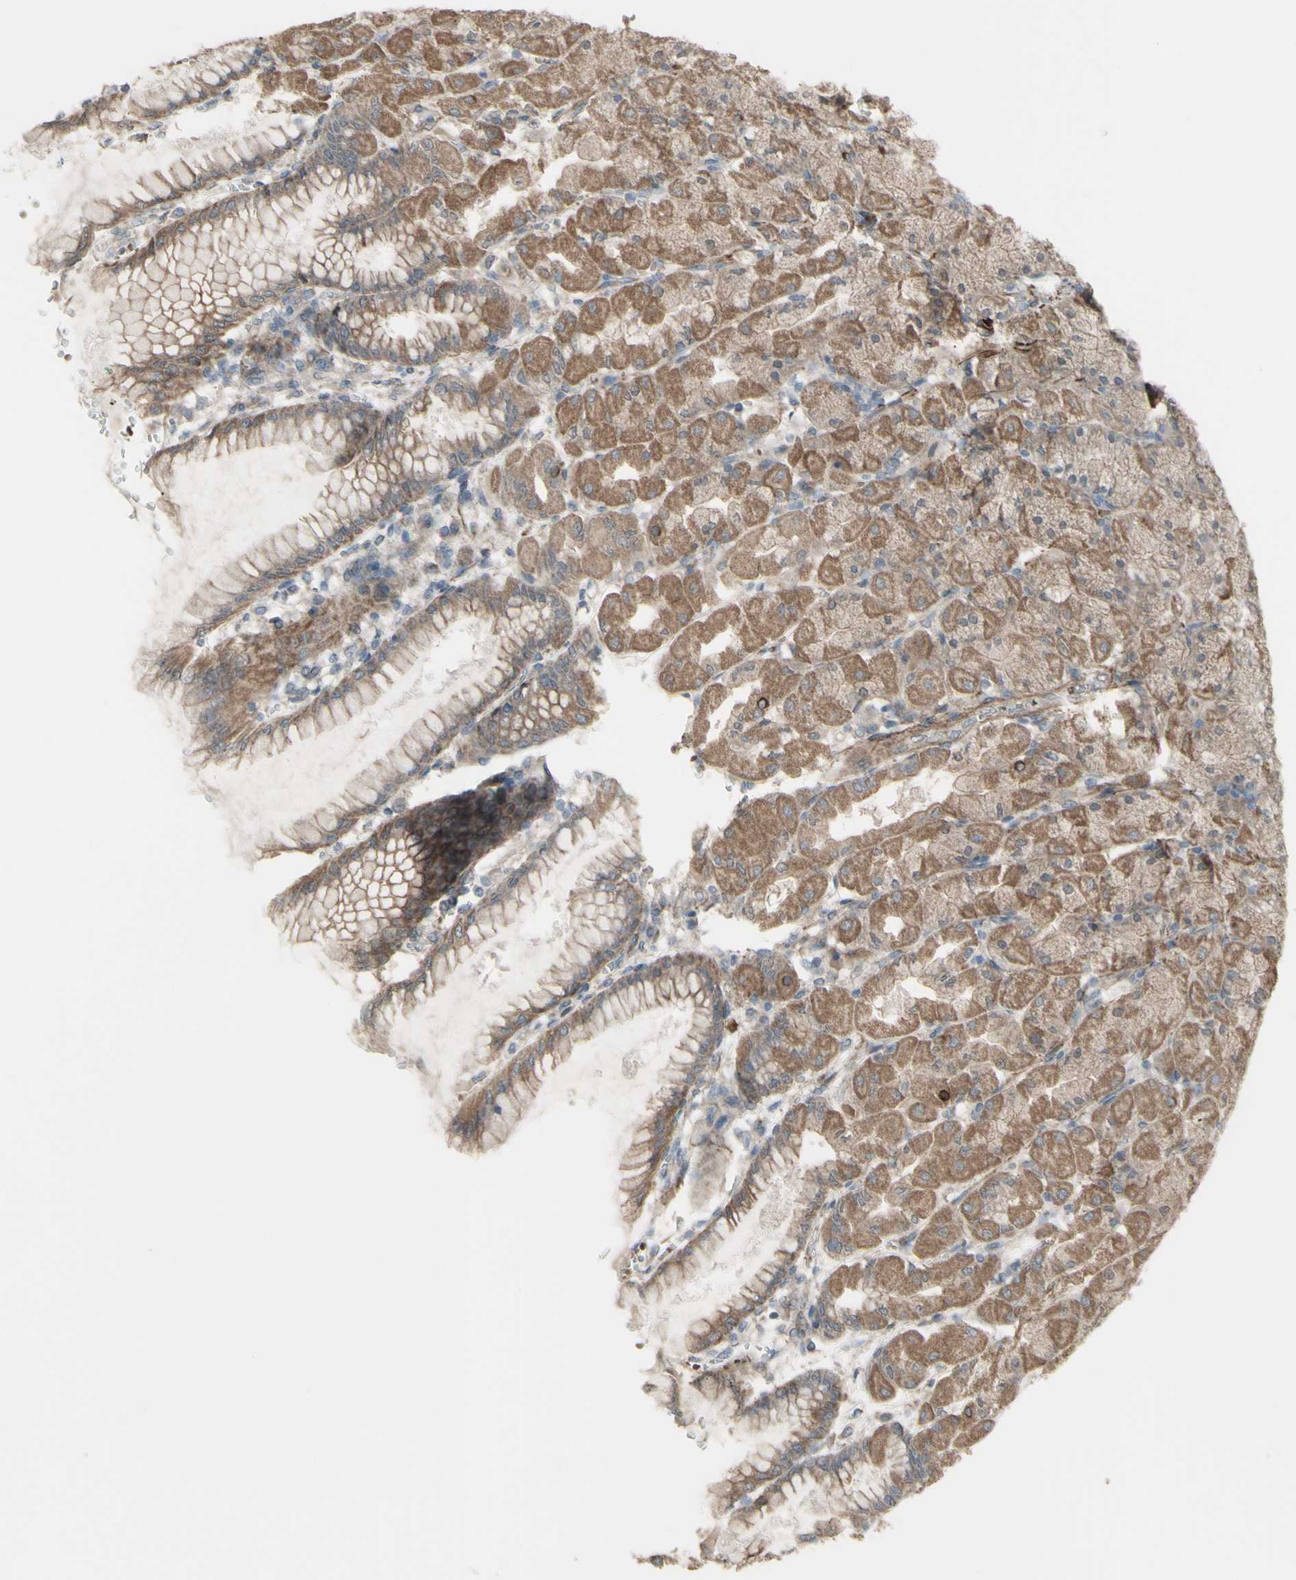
{"staining": {"intensity": "moderate", "quantity": ">75%", "location": "cytoplasmic/membranous"}, "tissue": "stomach", "cell_type": "Glandular cells", "image_type": "normal", "snomed": [{"axis": "morphology", "description": "Normal tissue, NOS"}, {"axis": "topography", "description": "Stomach, upper"}], "caption": "The histopathology image displays a brown stain indicating the presence of a protein in the cytoplasmic/membranous of glandular cells in stomach.", "gene": "GRAMD1B", "patient": {"sex": "female", "age": 56}}